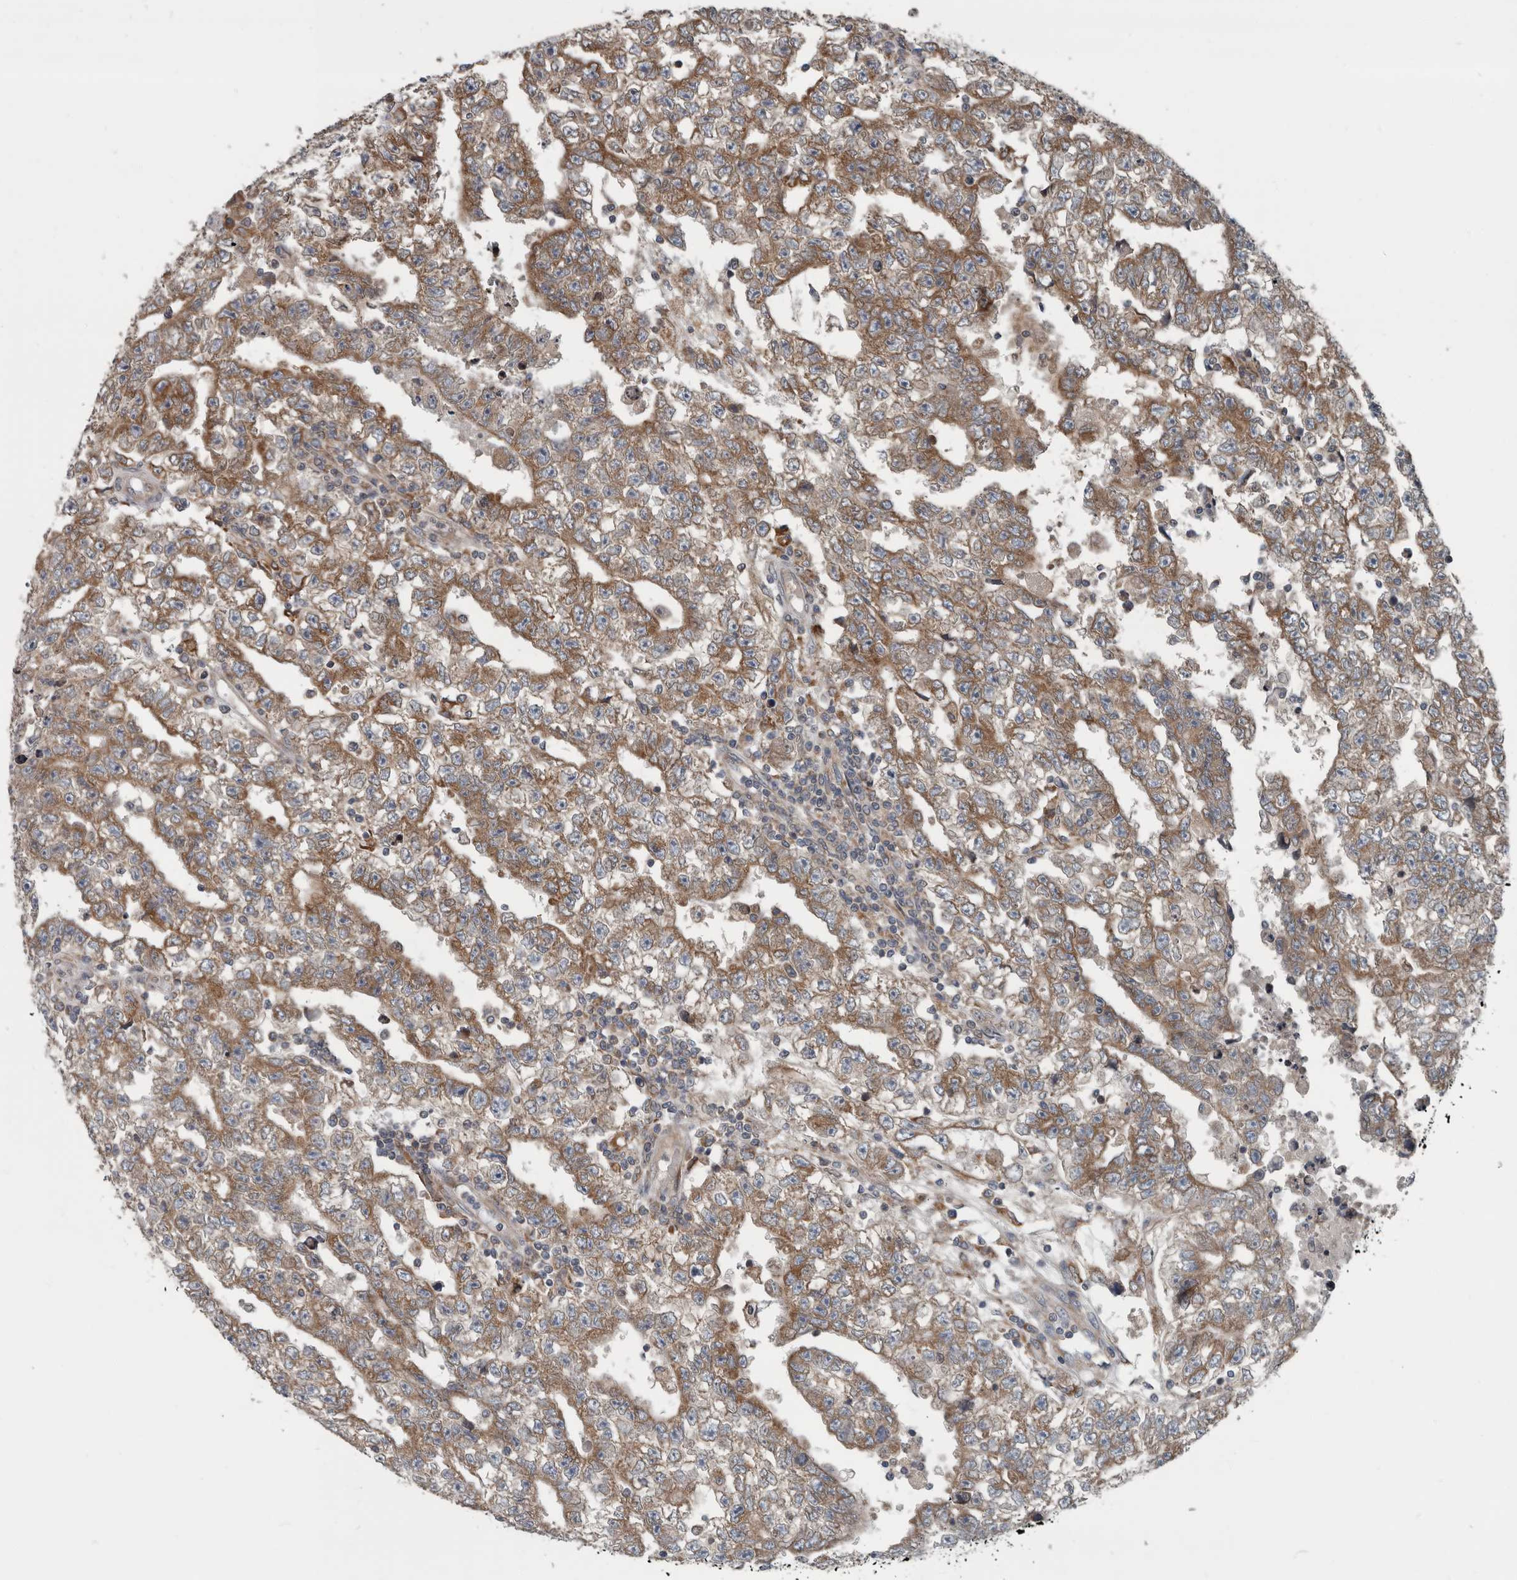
{"staining": {"intensity": "moderate", "quantity": ">75%", "location": "cytoplasmic/membranous"}, "tissue": "testis cancer", "cell_type": "Tumor cells", "image_type": "cancer", "snomed": [{"axis": "morphology", "description": "Carcinoma, Embryonal, NOS"}, {"axis": "topography", "description": "Testis"}], "caption": "Human testis cancer stained with a brown dye shows moderate cytoplasmic/membranous positive staining in approximately >75% of tumor cells.", "gene": "TMEM199", "patient": {"sex": "male", "age": 25}}